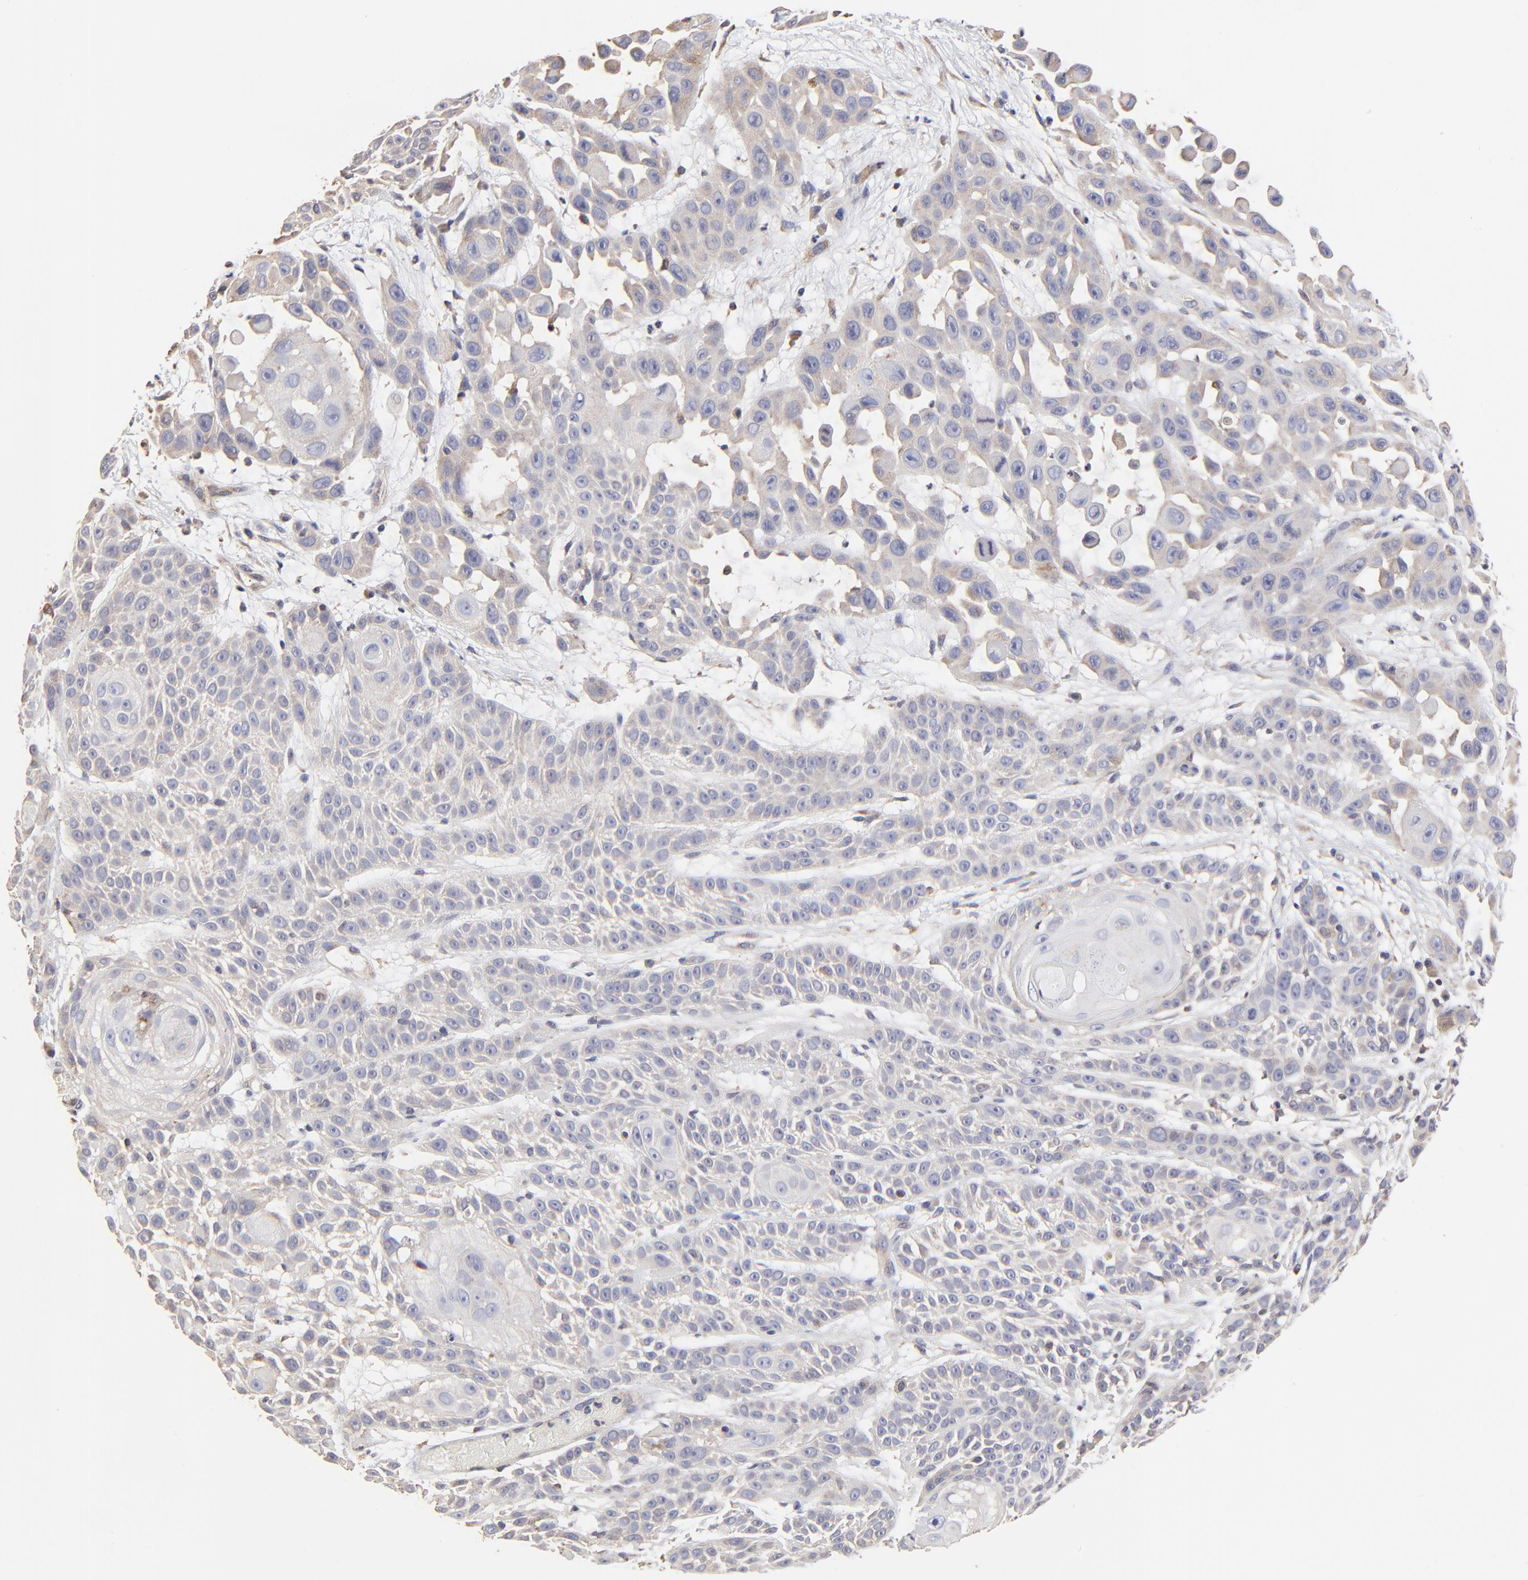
{"staining": {"intensity": "weak", "quantity": "<25%", "location": "cytoplasmic/membranous"}, "tissue": "skin cancer", "cell_type": "Tumor cells", "image_type": "cancer", "snomed": [{"axis": "morphology", "description": "Squamous cell carcinoma, NOS"}, {"axis": "topography", "description": "Skin"}], "caption": "This image is of skin squamous cell carcinoma stained with immunohistochemistry to label a protein in brown with the nuclei are counter-stained blue. There is no positivity in tumor cells.", "gene": "ELP2", "patient": {"sex": "male", "age": 81}}